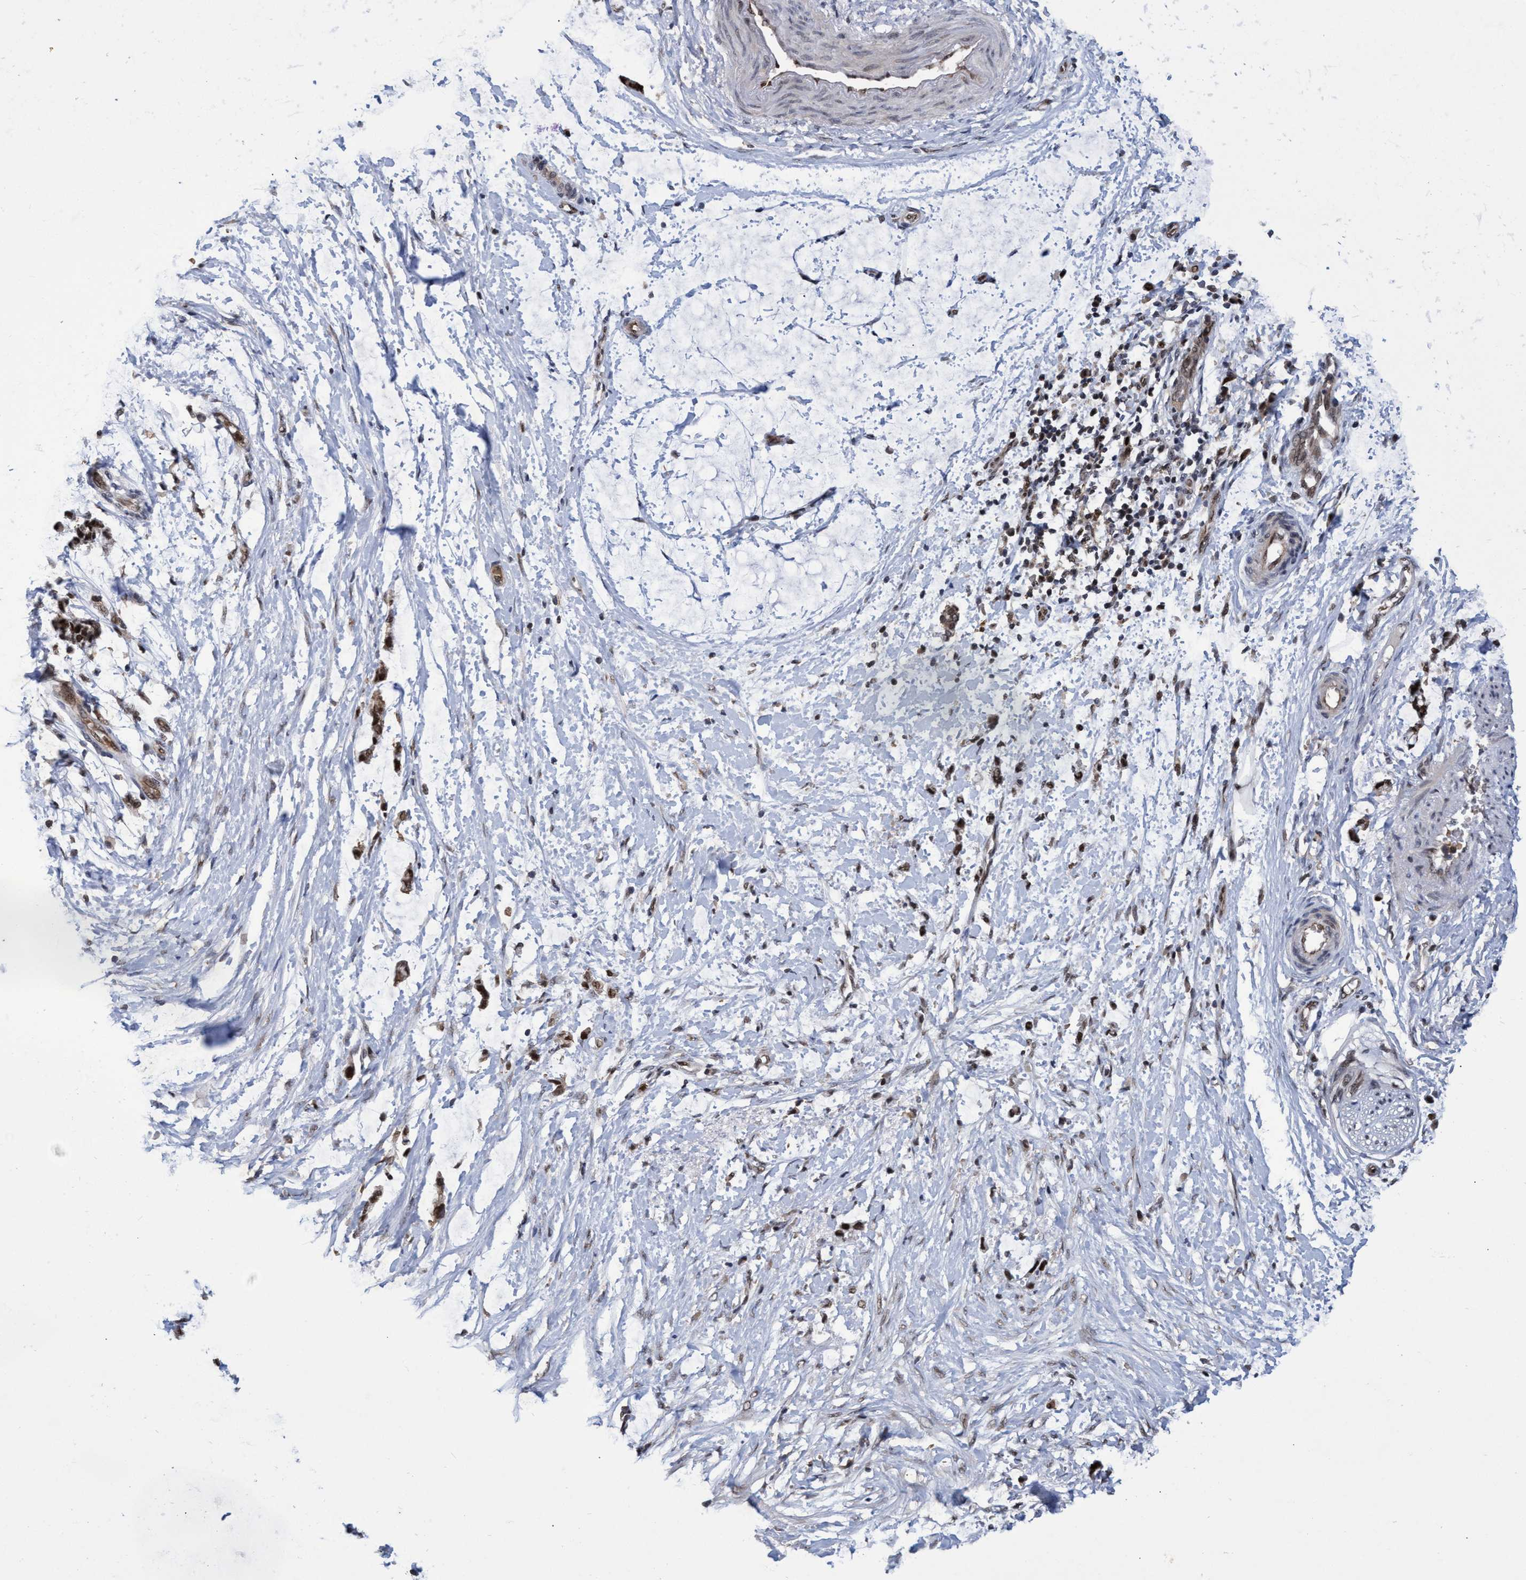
{"staining": {"intensity": "negative", "quantity": "none", "location": "none"}, "tissue": "adipose tissue", "cell_type": "Adipocytes", "image_type": "normal", "snomed": [{"axis": "morphology", "description": "Normal tissue, NOS"}, {"axis": "morphology", "description": "Adenocarcinoma, NOS"}, {"axis": "topography", "description": "Colon"}, {"axis": "topography", "description": "Peripheral nerve tissue"}], "caption": "Immunohistochemical staining of unremarkable adipose tissue exhibits no significant staining in adipocytes. (DAB immunohistochemistry with hematoxylin counter stain).", "gene": "GTF2F1", "patient": {"sex": "male", "age": 14}}